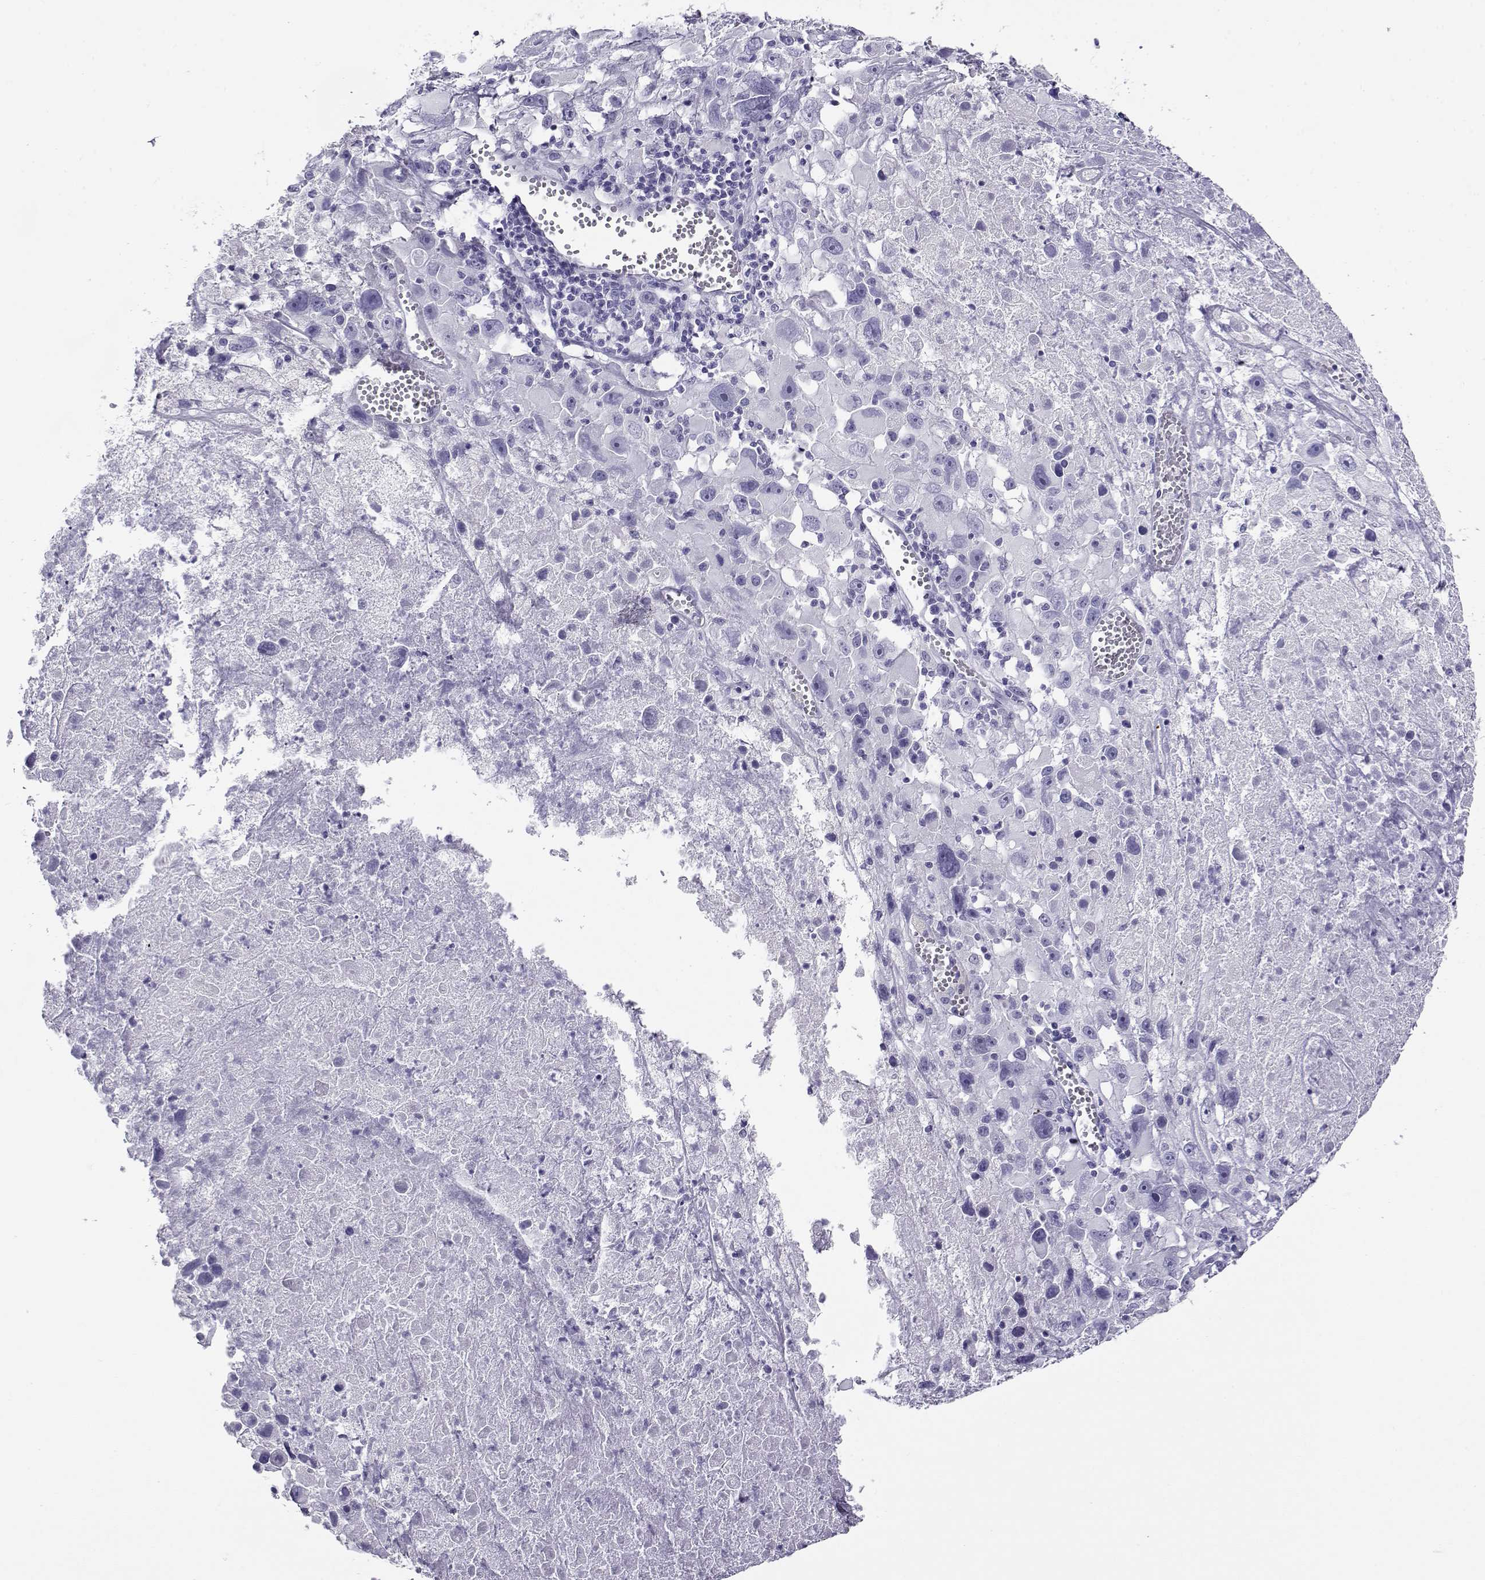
{"staining": {"intensity": "negative", "quantity": "none", "location": "none"}, "tissue": "melanoma", "cell_type": "Tumor cells", "image_type": "cancer", "snomed": [{"axis": "morphology", "description": "Malignant melanoma, Metastatic site"}, {"axis": "topography", "description": "Lymph node"}], "caption": "Immunohistochemistry image of neoplastic tissue: melanoma stained with DAB (3,3'-diaminobenzidine) demonstrates no significant protein positivity in tumor cells.", "gene": "CABS1", "patient": {"sex": "male", "age": 50}}